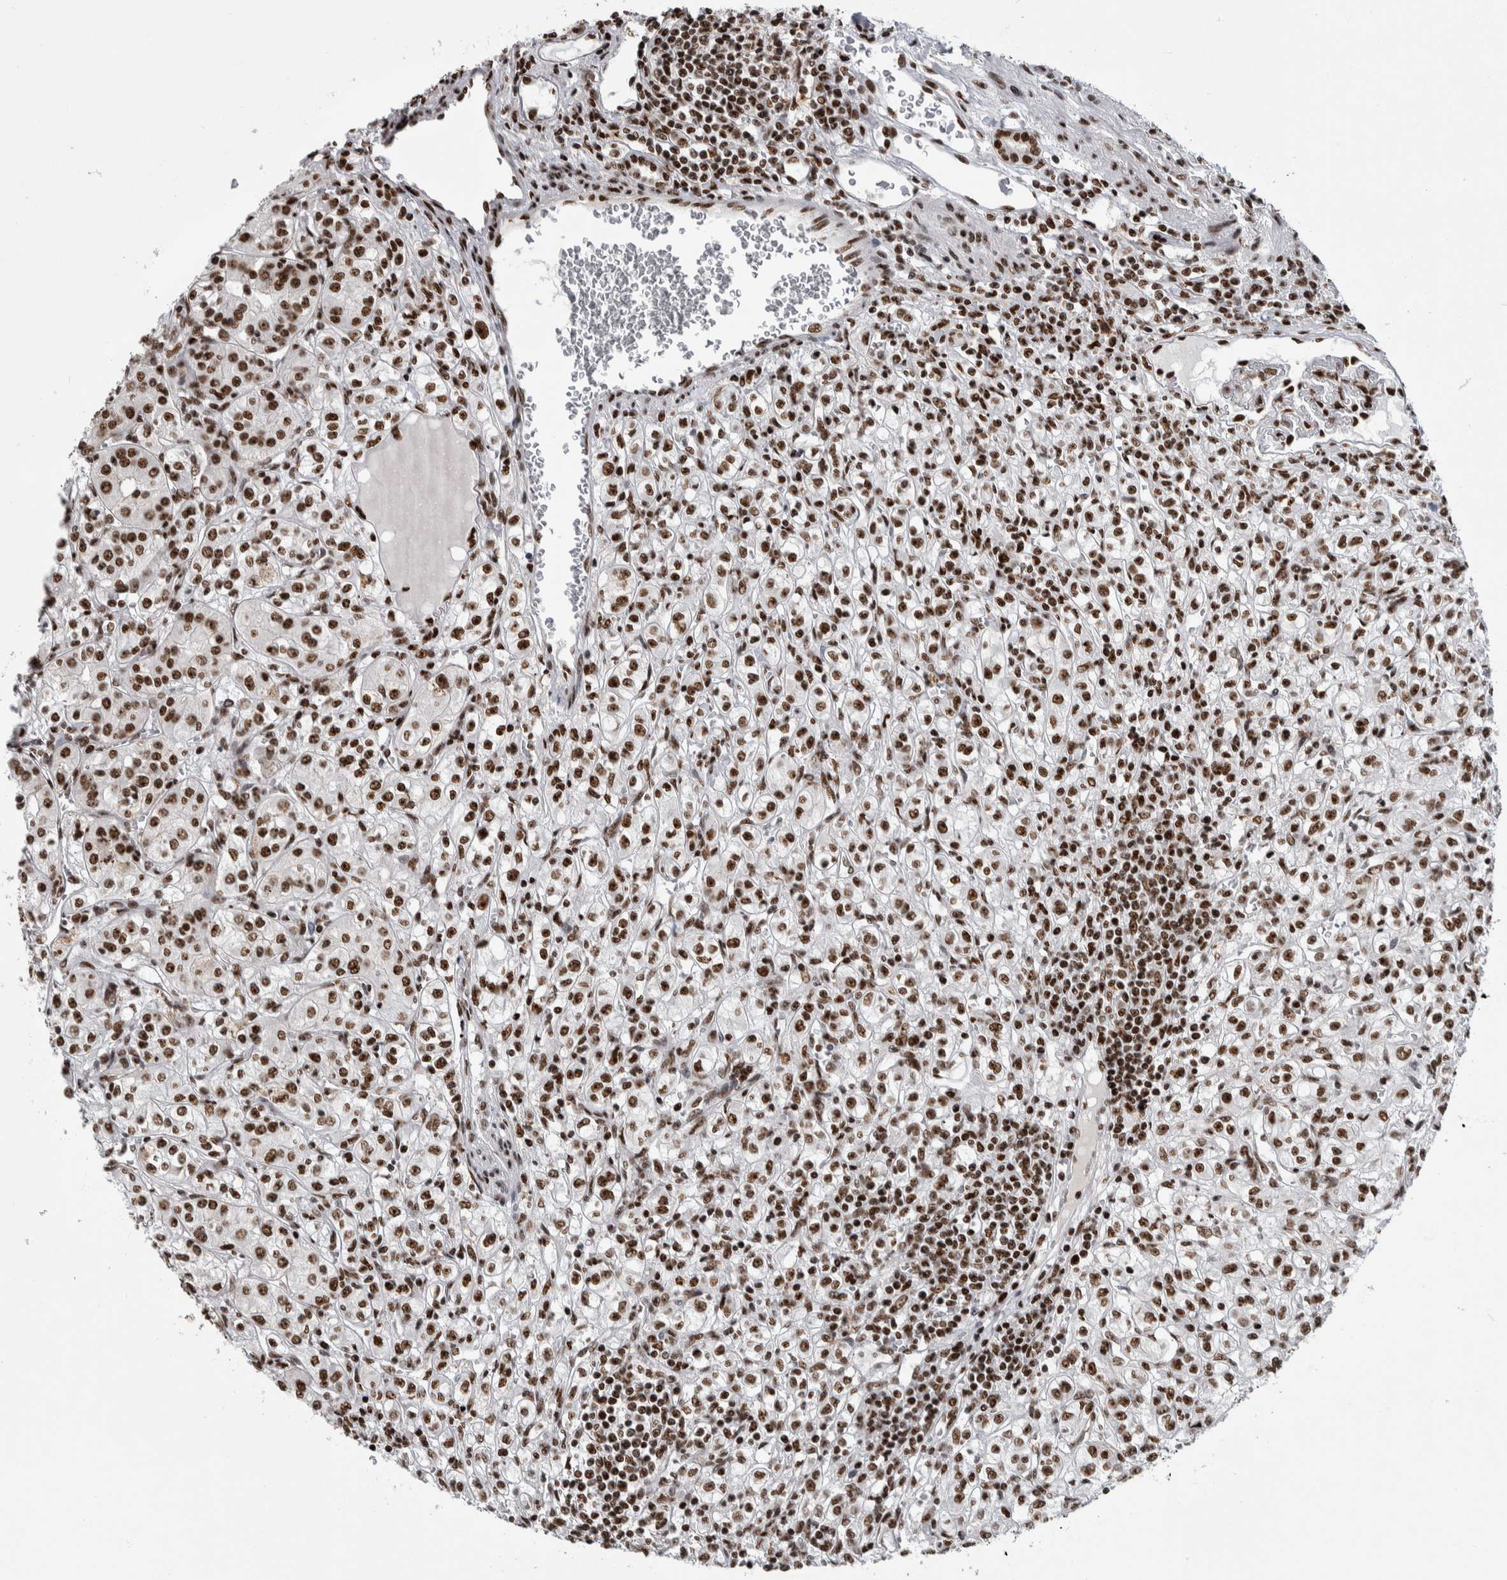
{"staining": {"intensity": "strong", "quantity": ">75%", "location": "nuclear"}, "tissue": "renal cancer", "cell_type": "Tumor cells", "image_type": "cancer", "snomed": [{"axis": "morphology", "description": "Adenocarcinoma, NOS"}, {"axis": "topography", "description": "Kidney"}], "caption": "This micrograph demonstrates renal cancer (adenocarcinoma) stained with immunohistochemistry to label a protein in brown. The nuclear of tumor cells show strong positivity for the protein. Nuclei are counter-stained blue.", "gene": "NCL", "patient": {"sex": "male", "age": 77}}